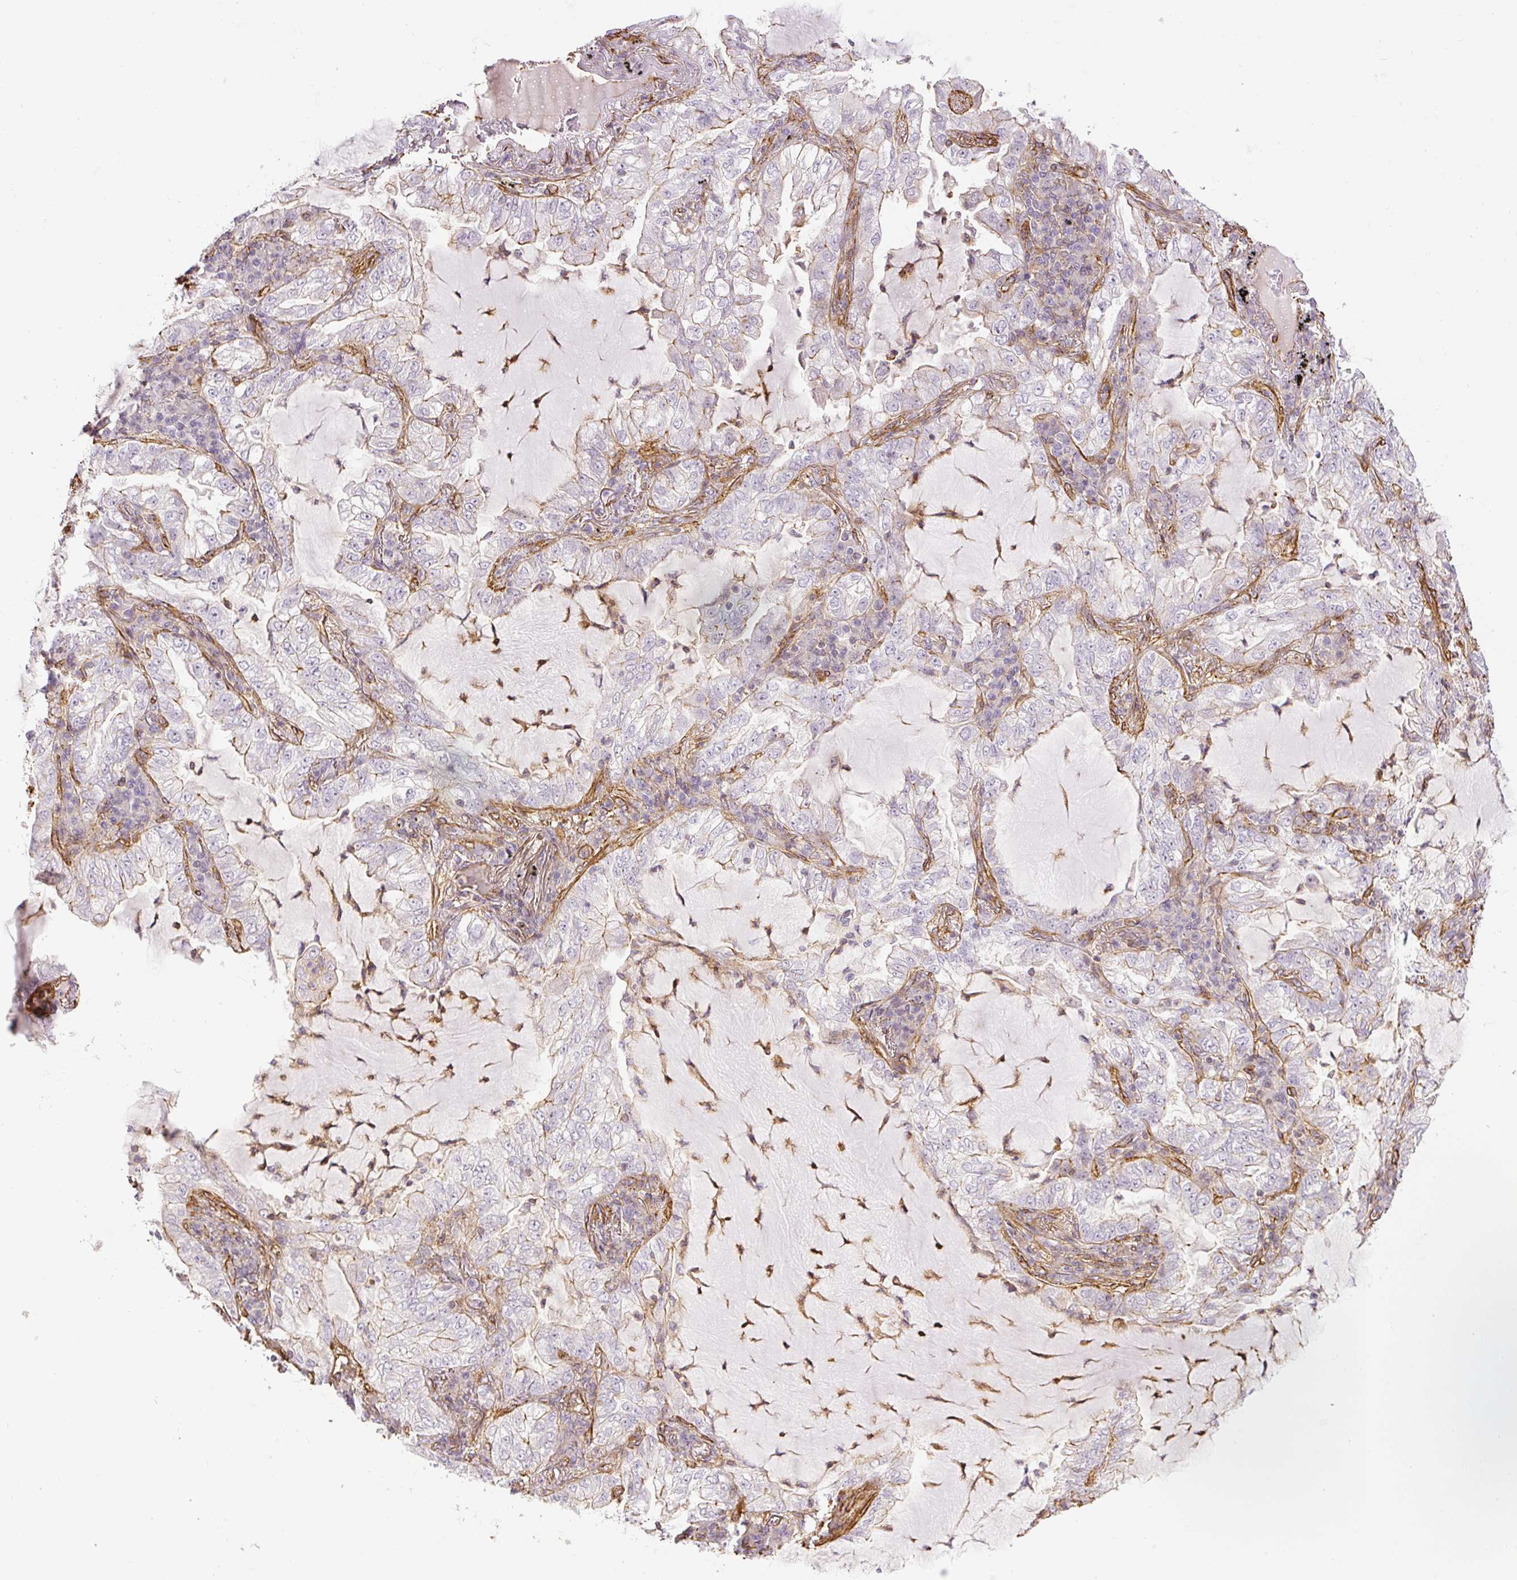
{"staining": {"intensity": "negative", "quantity": "none", "location": "none"}, "tissue": "lung cancer", "cell_type": "Tumor cells", "image_type": "cancer", "snomed": [{"axis": "morphology", "description": "Adenocarcinoma, NOS"}, {"axis": "topography", "description": "Lung"}], "caption": "There is no significant staining in tumor cells of lung cancer (adenocarcinoma). The staining was performed using DAB (3,3'-diaminobenzidine) to visualize the protein expression in brown, while the nuclei were stained in blue with hematoxylin (Magnification: 20x).", "gene": "MYL12A", "patient": {"sex": "female", "age": 73}}